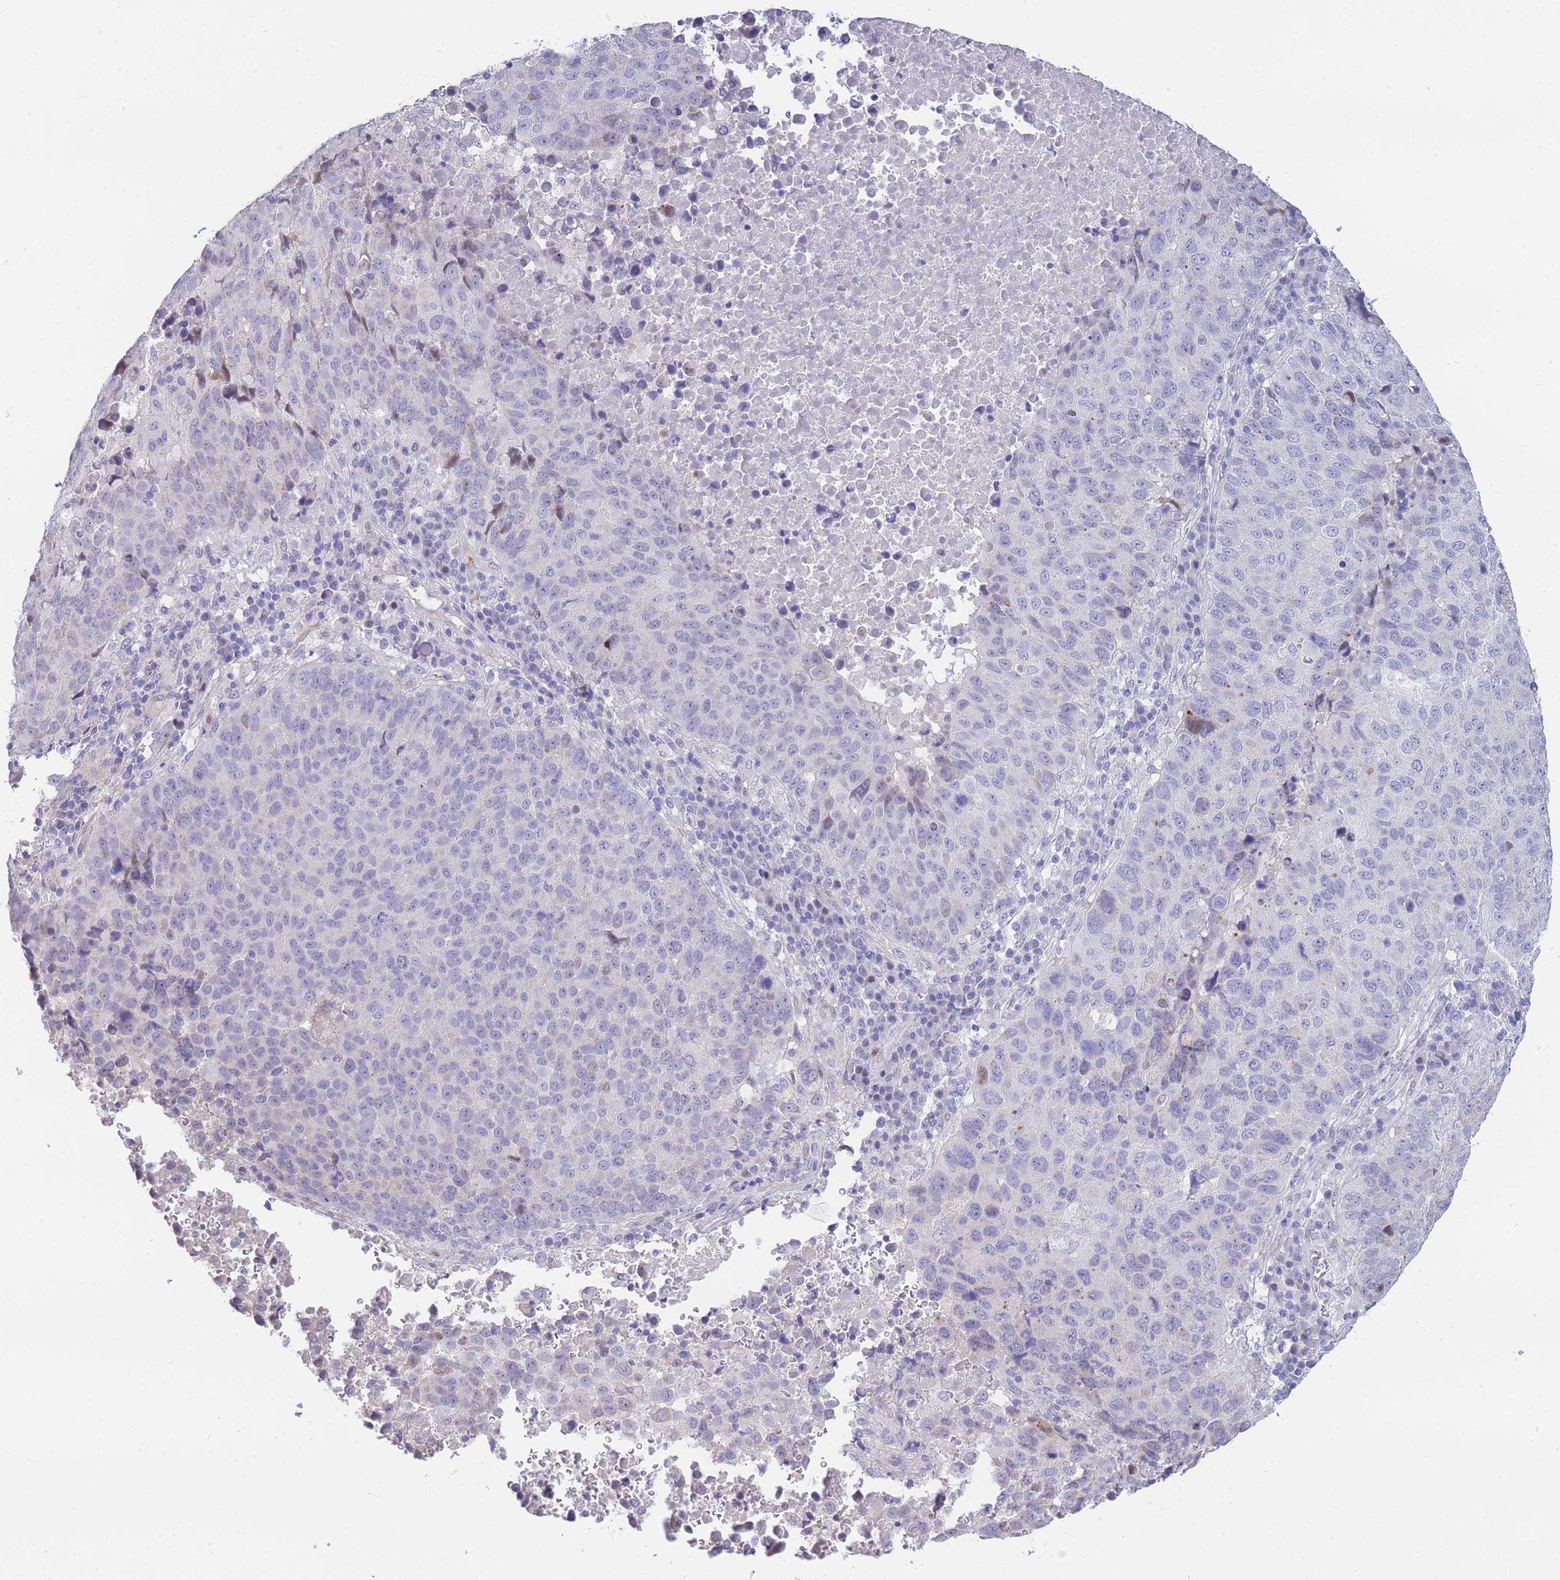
{"staining": {"intensity": "negative", "quantity": "none", "location": "none"}, "tissue": "lung cancer", "cell_type": "Tumor cells", "image_type": "cancer", "snomed": [{"axis": "morphology", "description": "Squamous cell carcinoma, NOS"}, {"axis": "topography", "description": "Lung"}], "caption": "Tumor cells are negative for brown protein staining in lung cancer (squamous cell carcinoma). The staining is performed using DAB (3,3'-diaminobenzidine) brown chromogen with nuclei counter-stained in using hematoxylin.", "gene": "SHCBP1", "patient": {"sex": "male", "age": 73}}